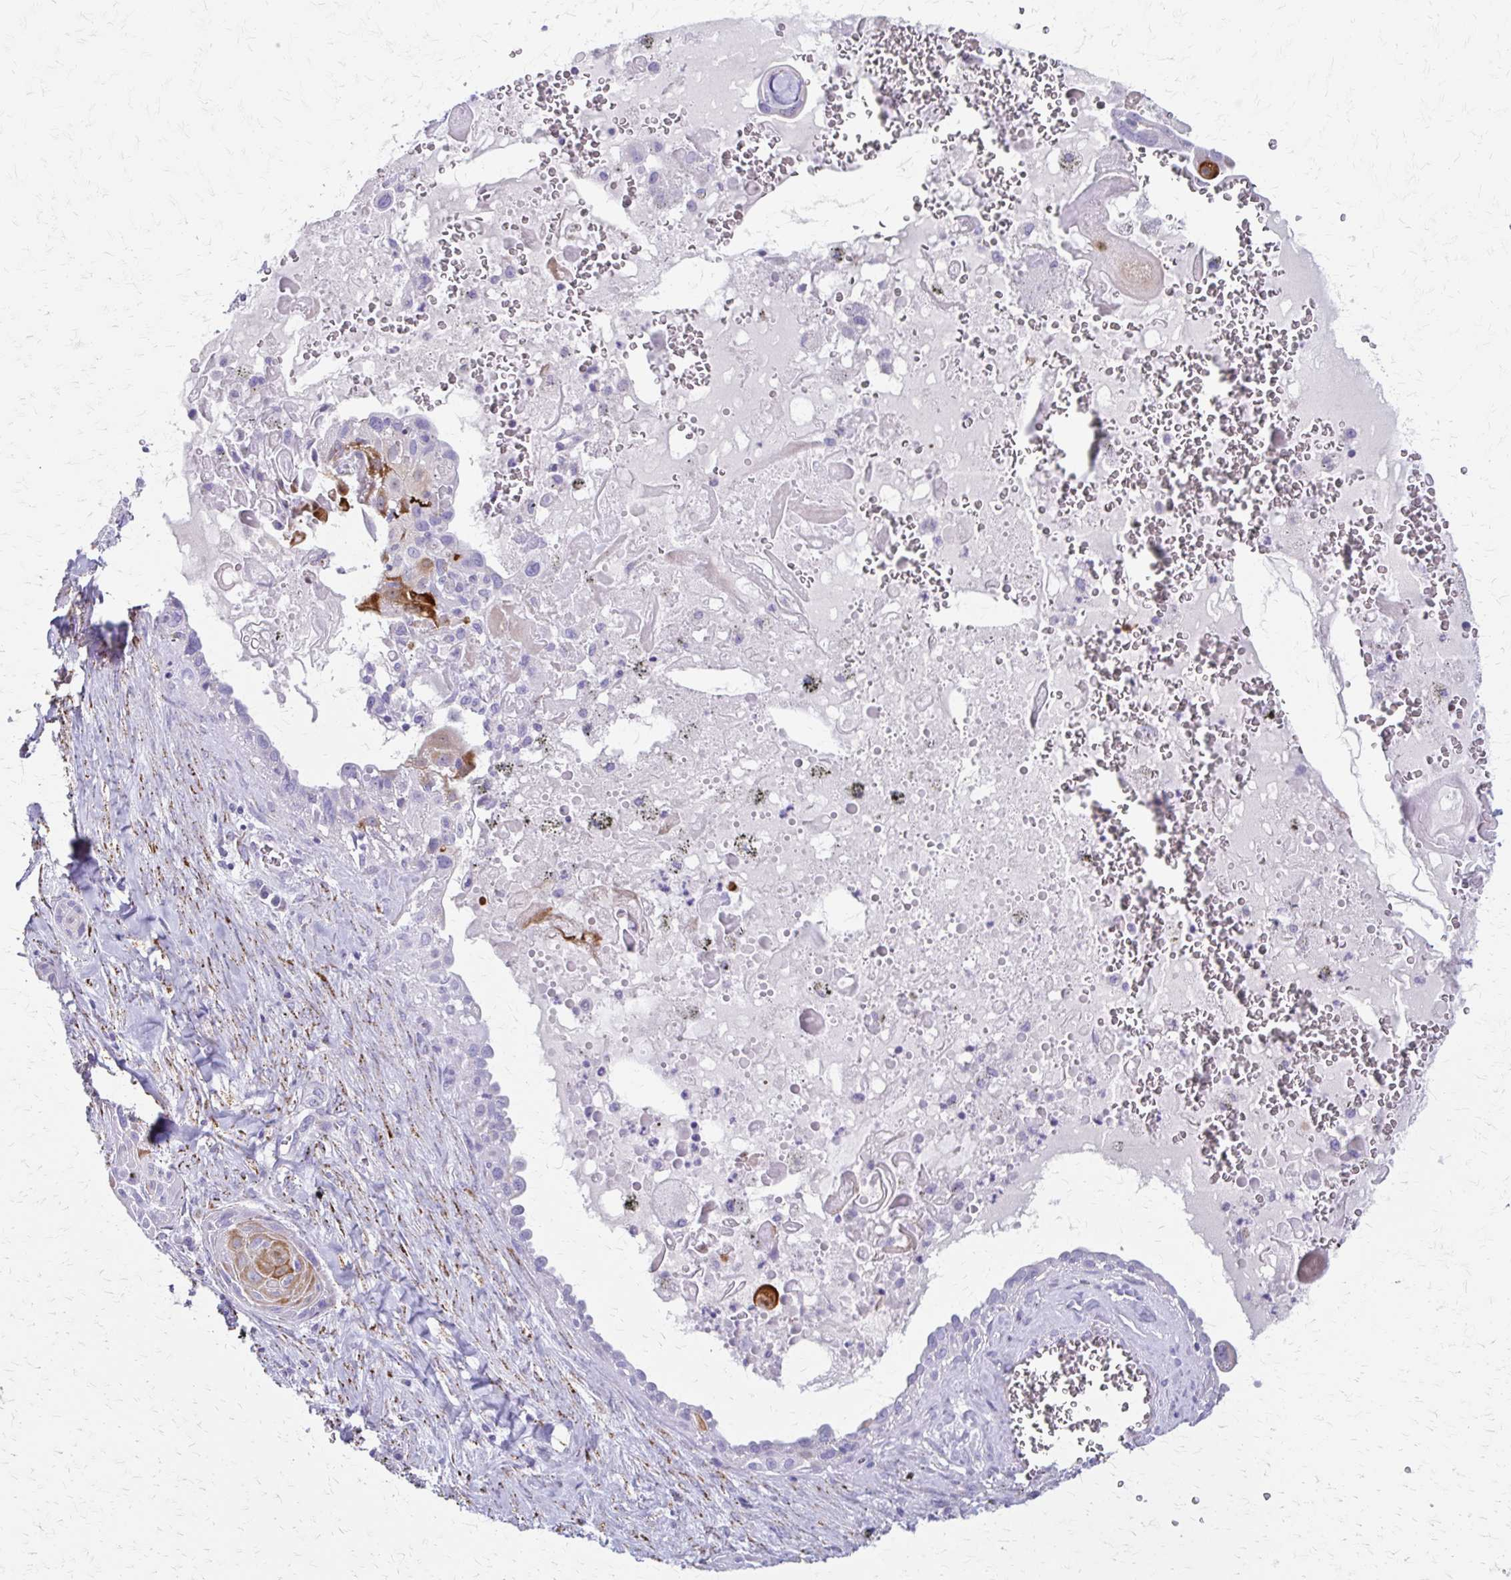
{"staining": {"intensity": "moderate", "quantity": "<25%", "location": "cytoplasmic/membranous"}, "tissue": "lung cancer", "cell_type": "Tumor cells", "image_type": "cancer", "snomed": [{"axis": "morphology", "description": "Squamous cell carcinoma, NOS"}, {"axis": "topography", "description": "Lung"}], "caption": "Brown immunohistochemical staining in squamous cell carcinoma (lung) displays moderate cytoplasmic/membranous staining in approximately <25% of tumor cells. (IHC, brightfield microscopy, high magnification).", "gene": "ZSCAN5B", "patient": {"sex": "male", "age": 79}}